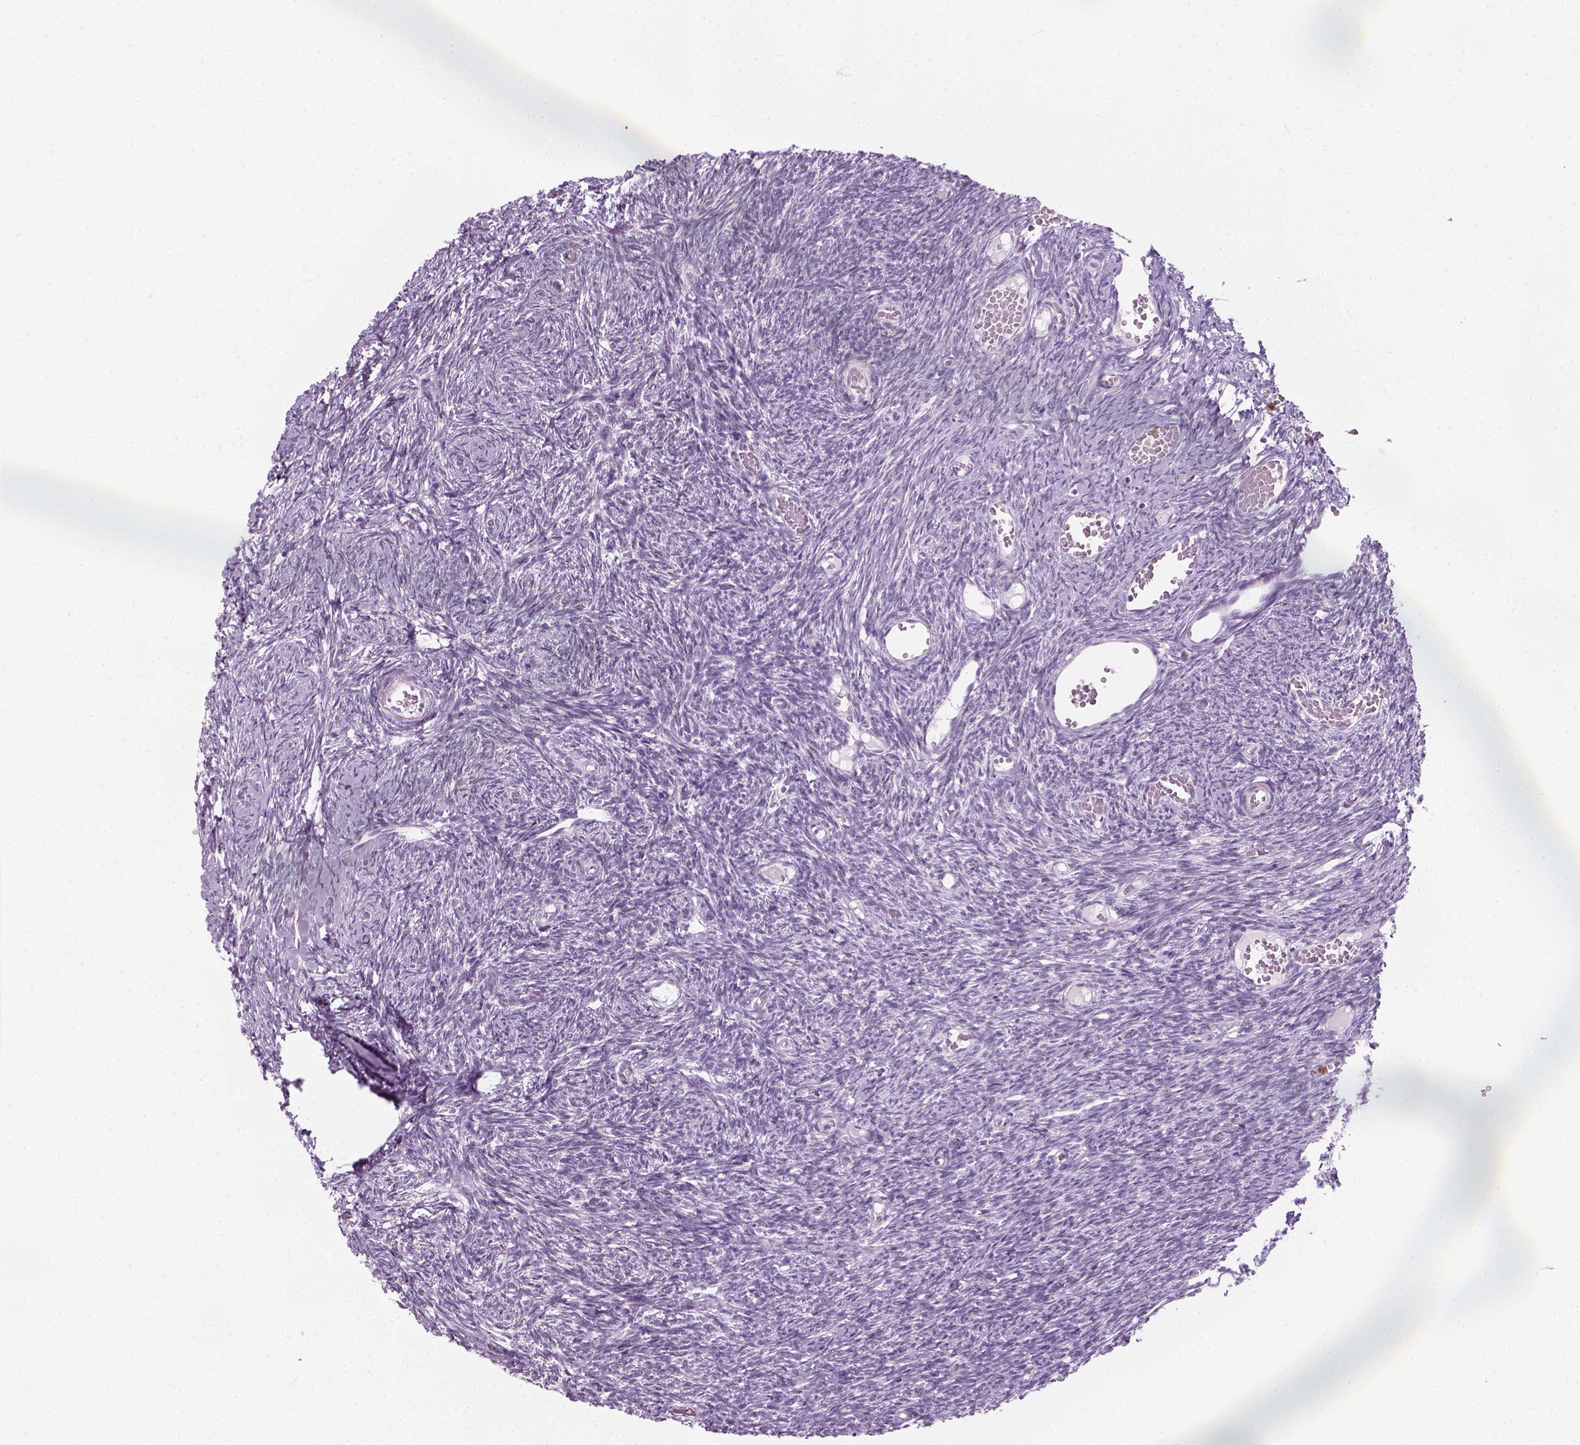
{"staining": {"intensity": "negative", "quantity": "none", "location": "none"}, "tissue": "ovary", "cell_type": "Ovarian stroma cells", "image_type": "normal", "snomed": [{"axis": "morphology", "description": "Normal tissue, NOS"}, {"axis": "topography", "description": "Ovary"}], "caption": "Ovarian stroma cells show no significant protein expression in benign ovary. Brightfield microscopy of immunohistochemistry (IHC) stained with DAB (brown) and hematoxylin (blue), captured at high magnification.", "gene": "IL4", "patient": {"sex": "female", "age": 39}}